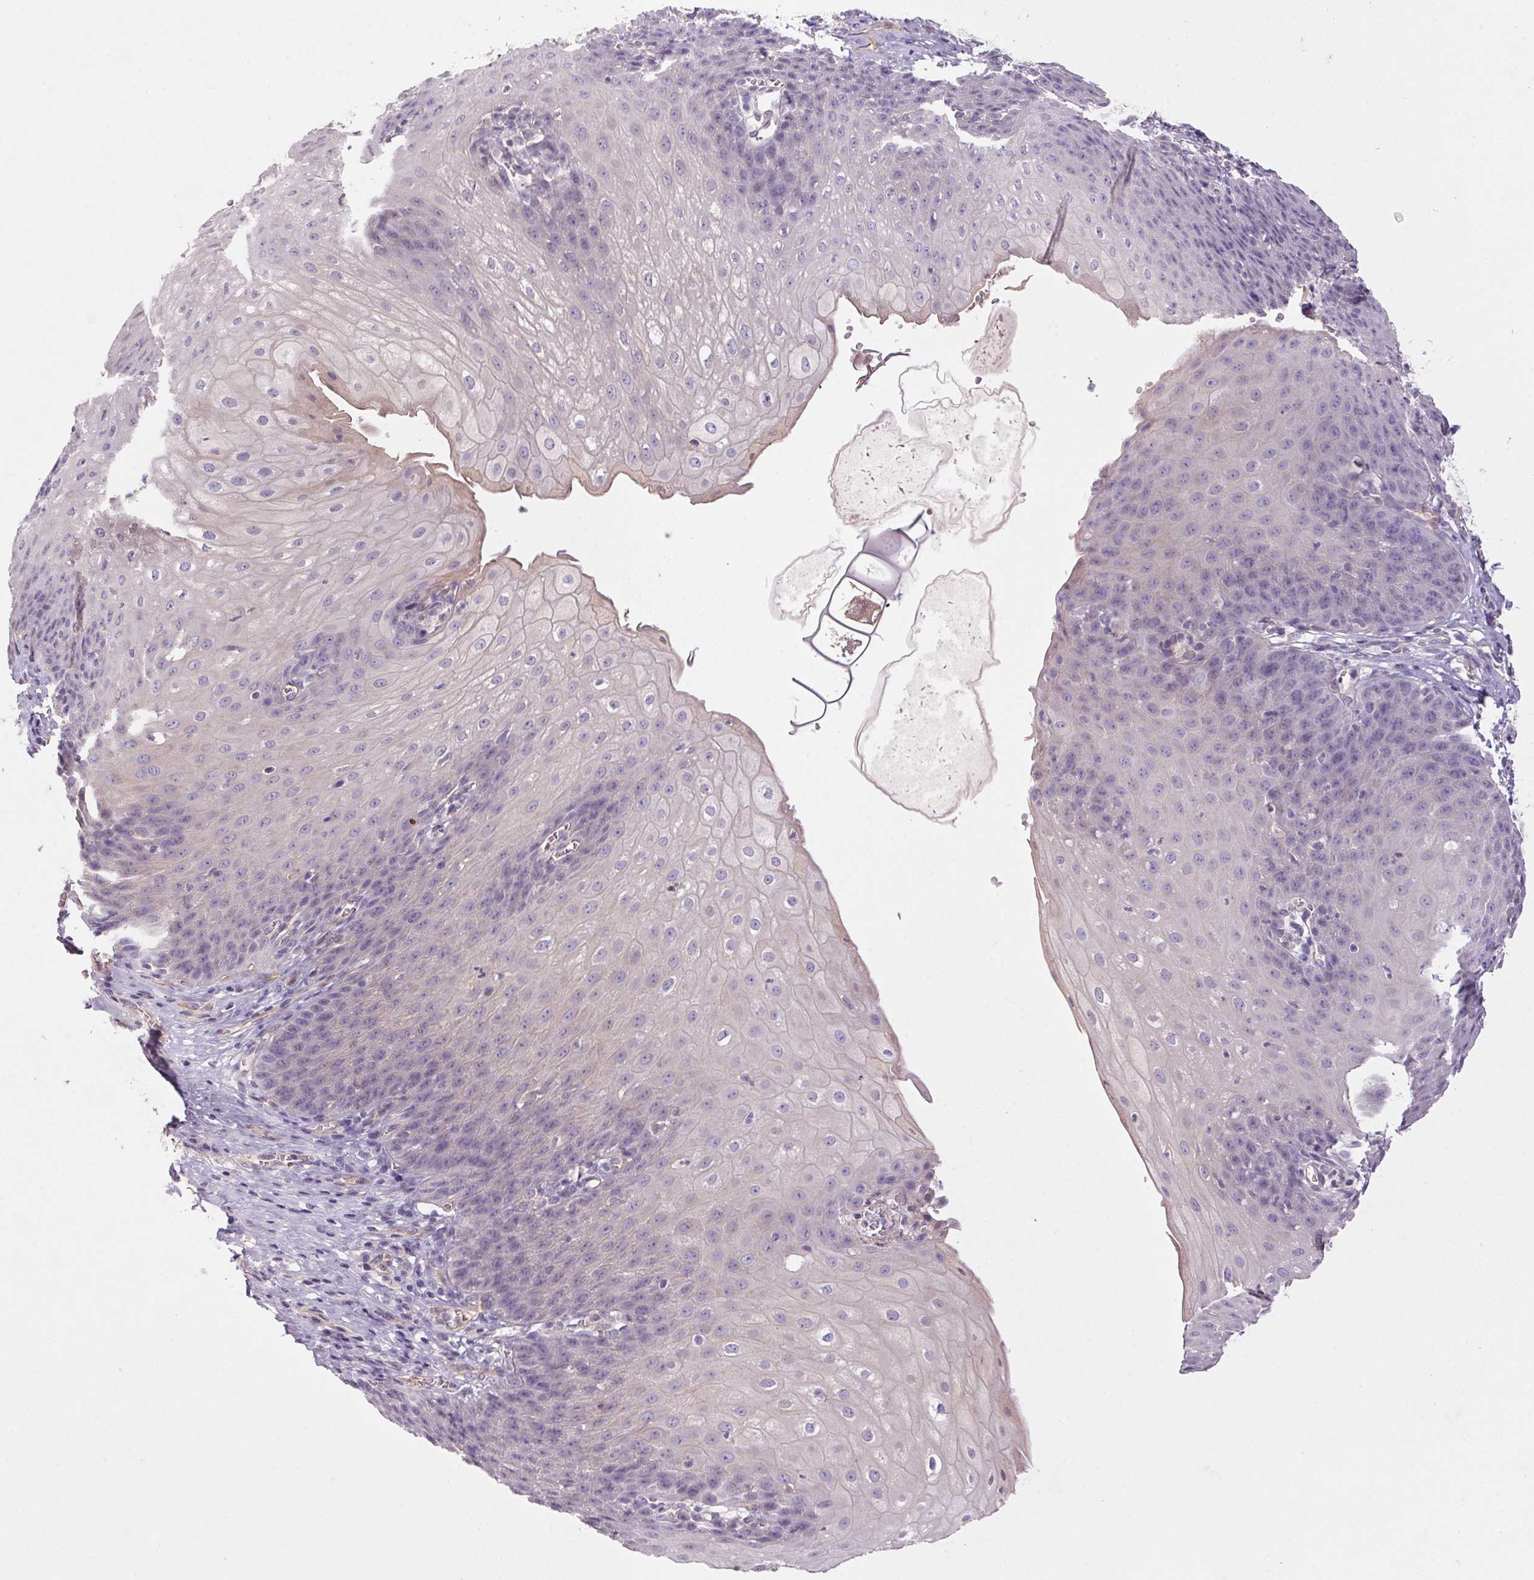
{"staining": {"intensity": "negative", "quantity": "none", "location": "none"}, "tissue": "esophagus", "cell_type": "Squamous epithelial cells", "image_type": "normal", "snomed": [{"axis": "morphology", "description": "Normal tissue, NOS"}, {"axis": "topography", "description": "Esophagus"}], "caption": "Image shows no protein positivity in squamous epithelial cells of benign esophagus.", "gene": "APOC4", "patient": {"sex": "male", "age": 71}}